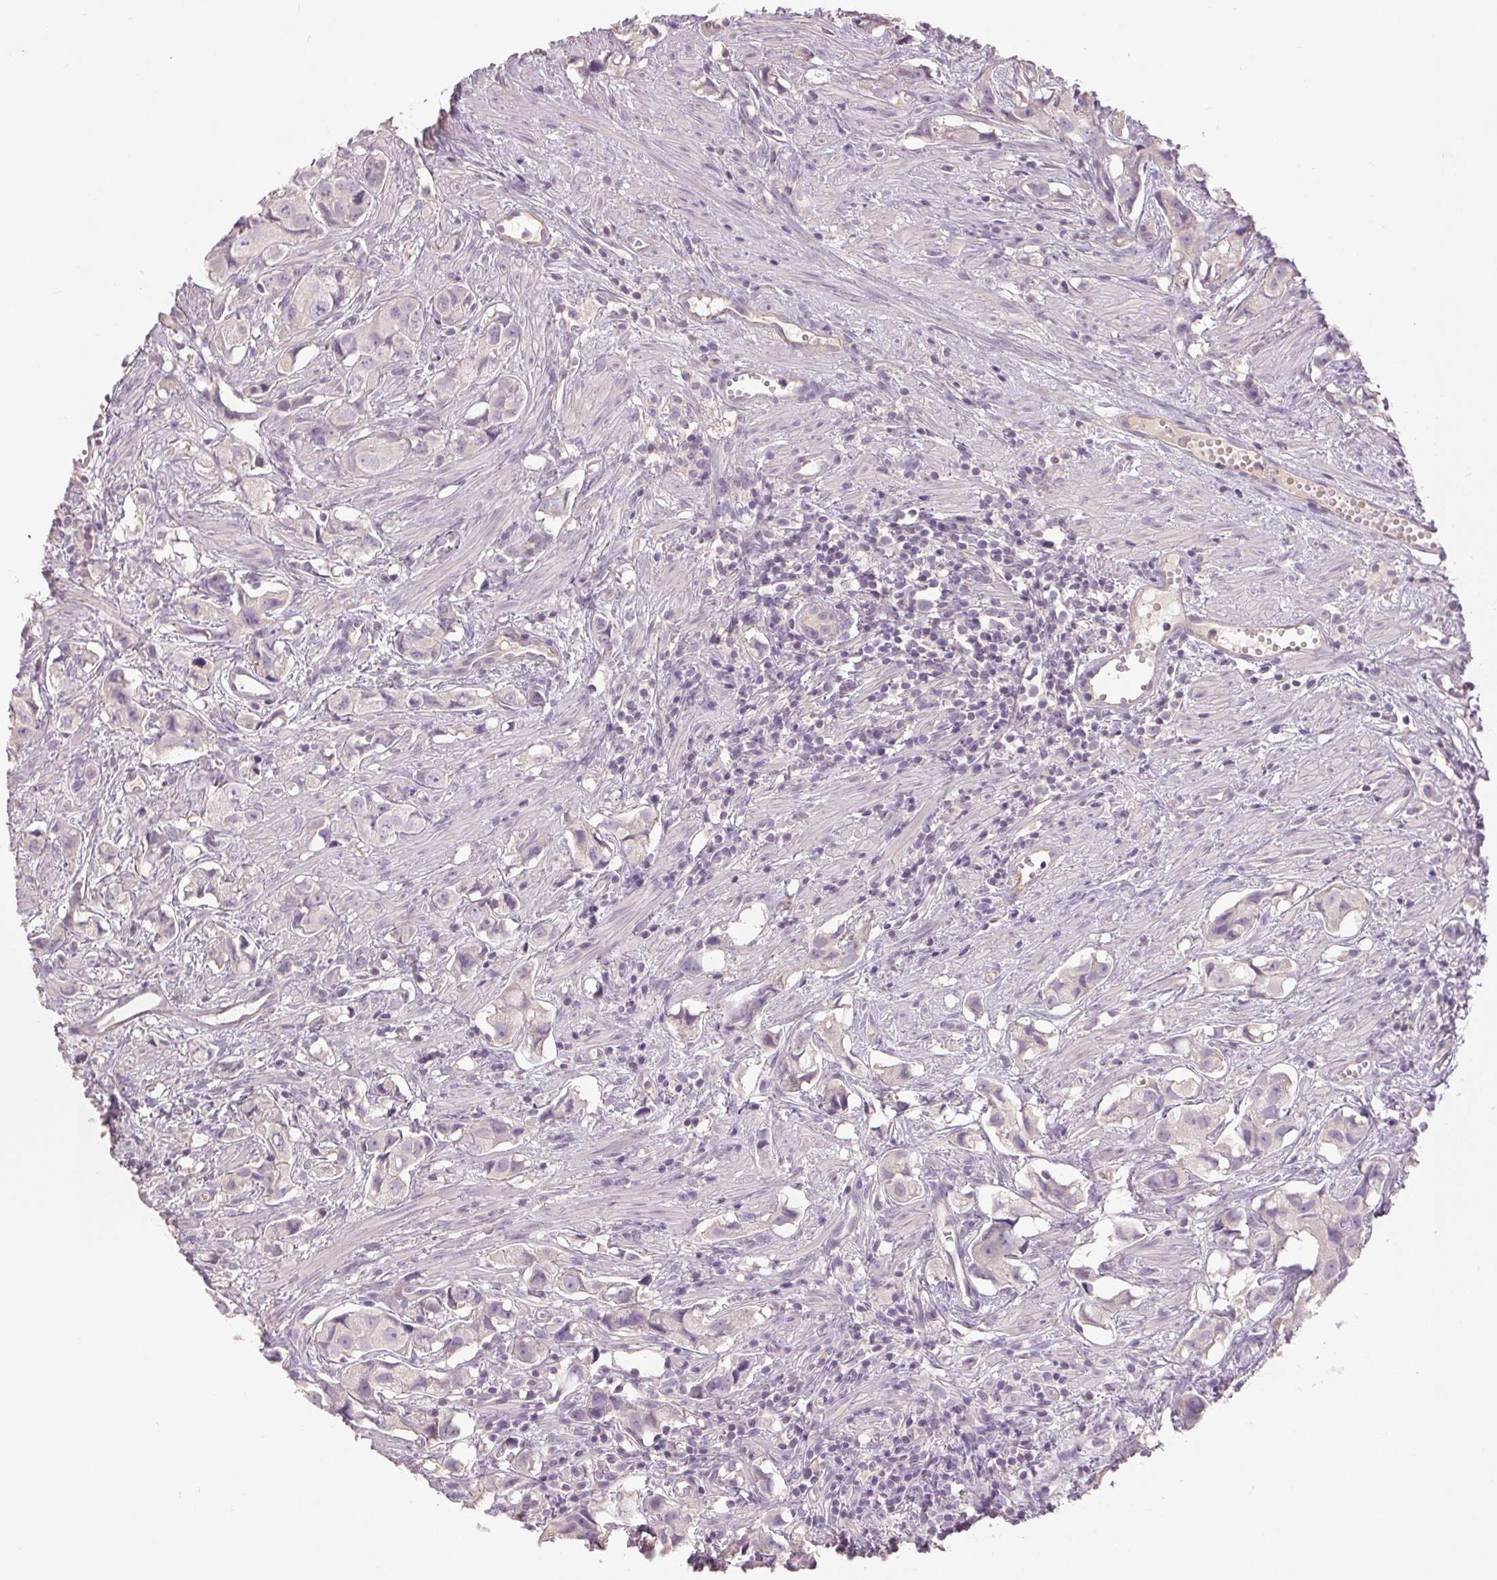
{"staining": {"intensity": "negative", "quantity": "none", "location": "none"}, "tissue": "prostate cancer", "cell_type": "Tumor cells", "image_type": "cancer", "snomed": [{"axis": "morphology", "description": "Adenocarcinoma, High grade"}, {"axis": "topography", "description": "Prostate"}], "caption": "This is an immunohistochemistry photomicrograph of human high-grade adenocarcinoma (prostate). There is no staining in tumor cells.", "gene": "FXYD4", "patient": {"sex": "male", "age": 58}}